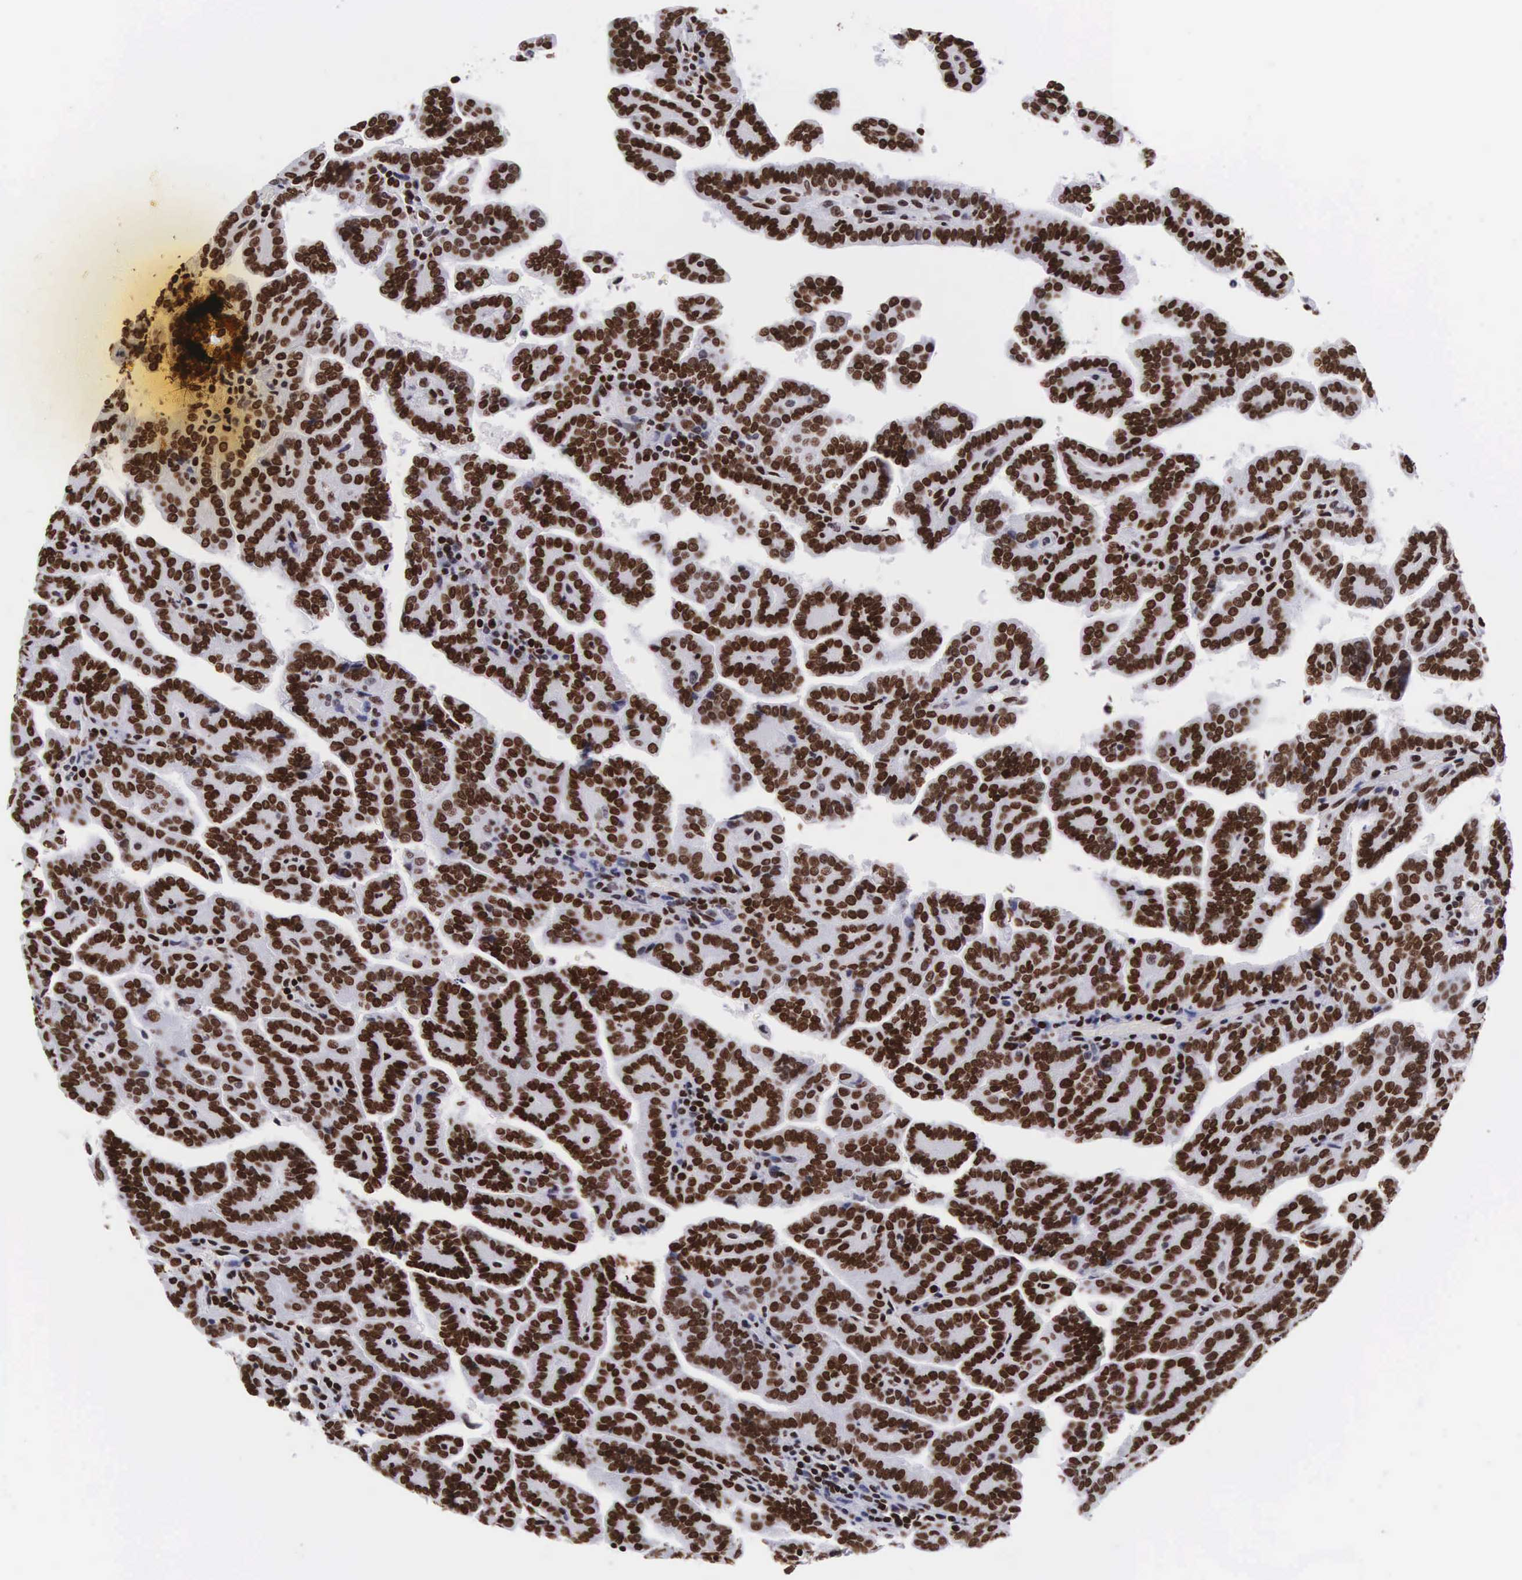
{"staining": {"intensity": "strong", "quantity": ">75%", "location": "nuclear"}, "tissue": "renal cancer", "cell_type": "Tumor cells", "image_type": "cancer", "snomed": [{"axis": "morphology", "description": "Adenocarcinoma, NOS"}, {"axis": "topography", "description": "Kidney"}], "caption": "Brown immunohistochemical staining in adenocarcinoma (renal) displays strong nuclear expression in approximately >75% of tumor cells.", "gene": "MECP2", "patient": {"sex": "male", "age": 61}}